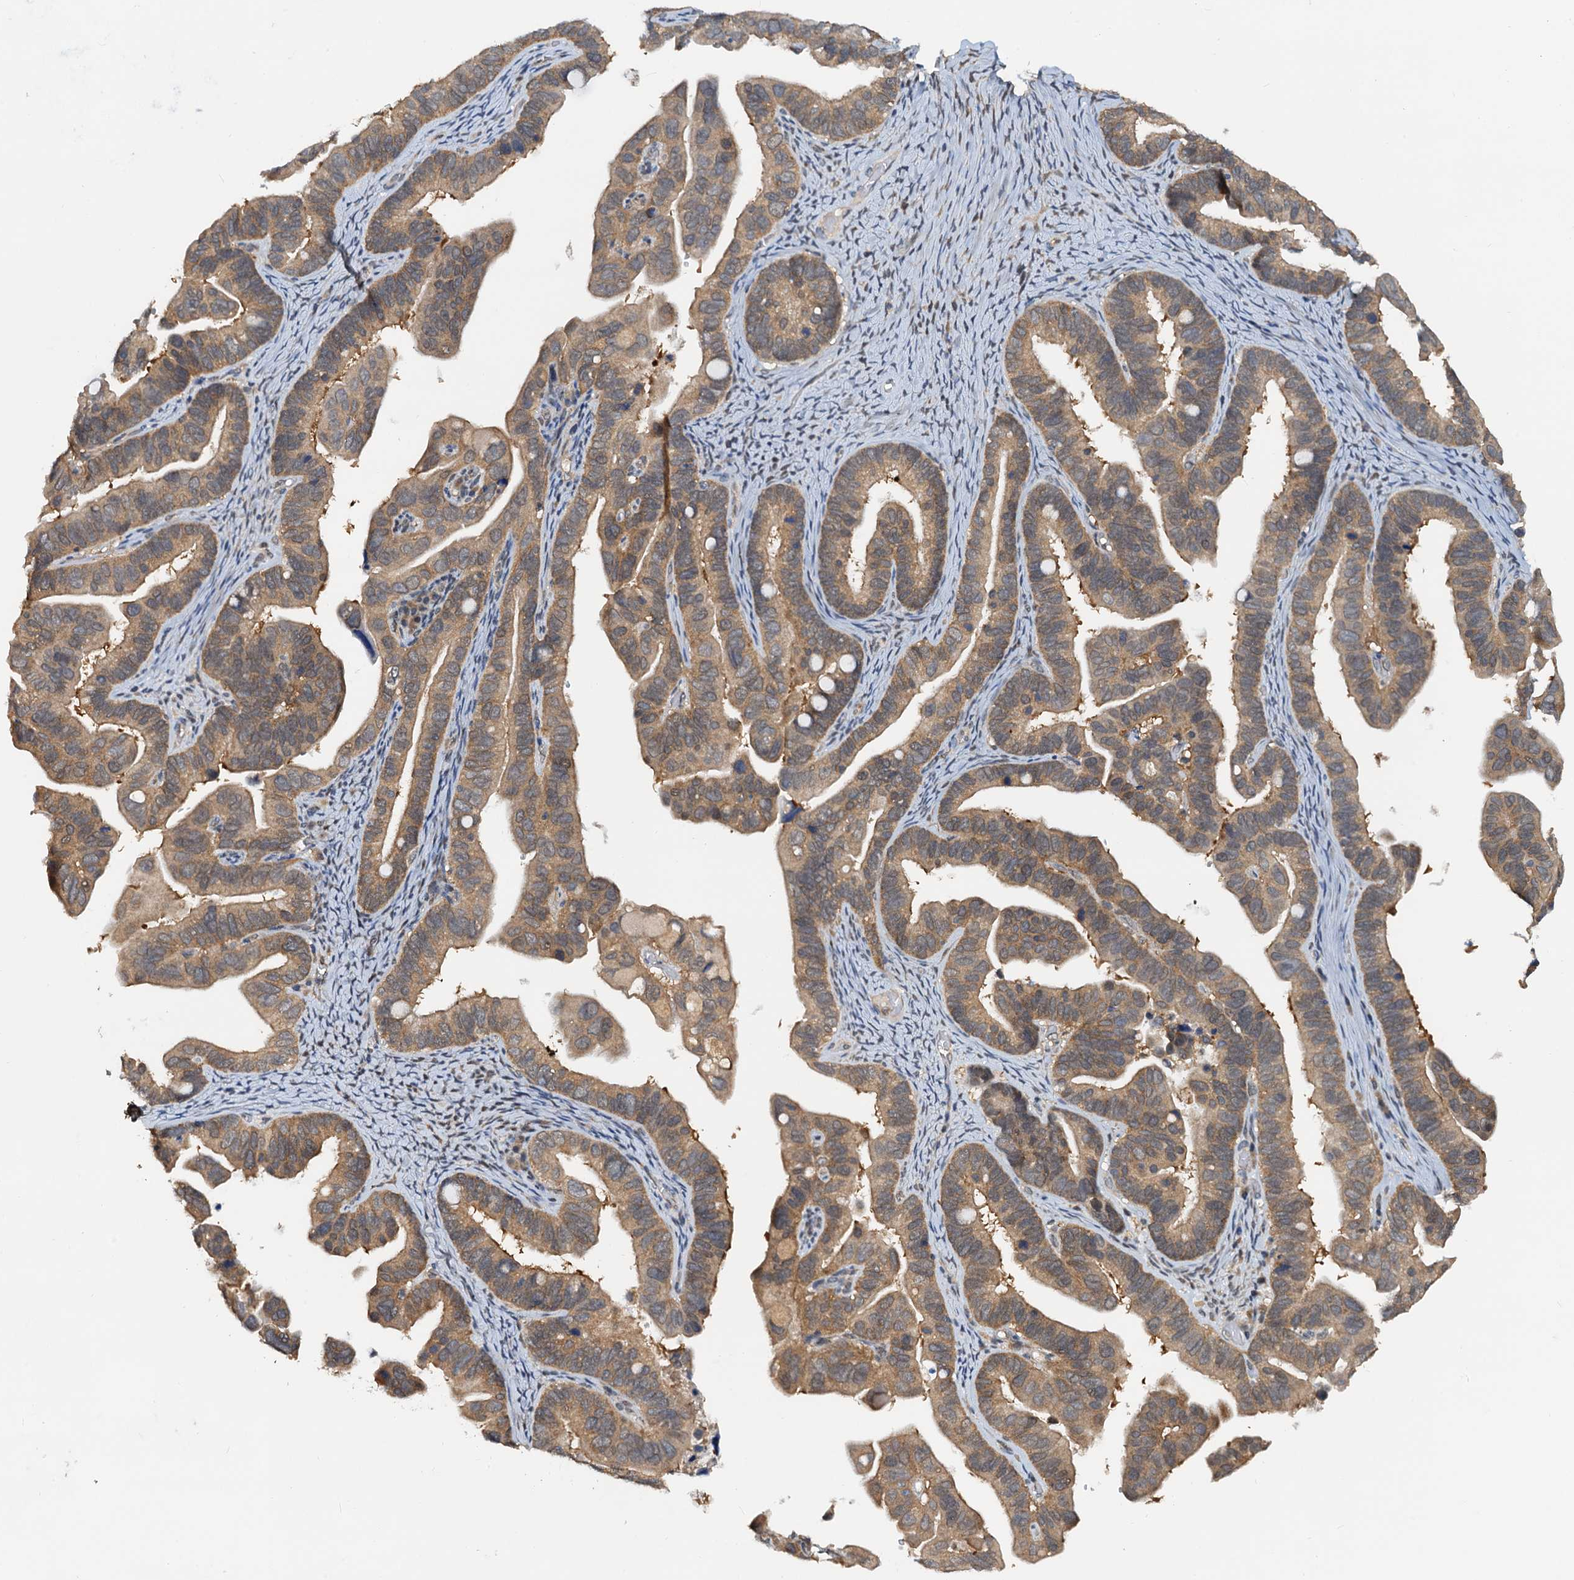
{"staining": {"intensity": "moderate", "quantity": ">75%", "location": "cytoplasmic/membranous"}, "tissue": "ovarian cancer", "cell_type": "Tumor cells", "image_type": "cancer", "snomed": [{"axis": "morphology", "description": "Cystadenocarcinoma, serous, NOS"}, {"axis": "topography", "description": "Ovary"}], "caption": "A brown stain labels moderate cytoplasmic/membranous staining of a protein in human ovarian cancer (serous cystadenocarcinoma) tumor cells.", "gene": "PTGES3", "patient": {"sex": "female", "age": 56}}